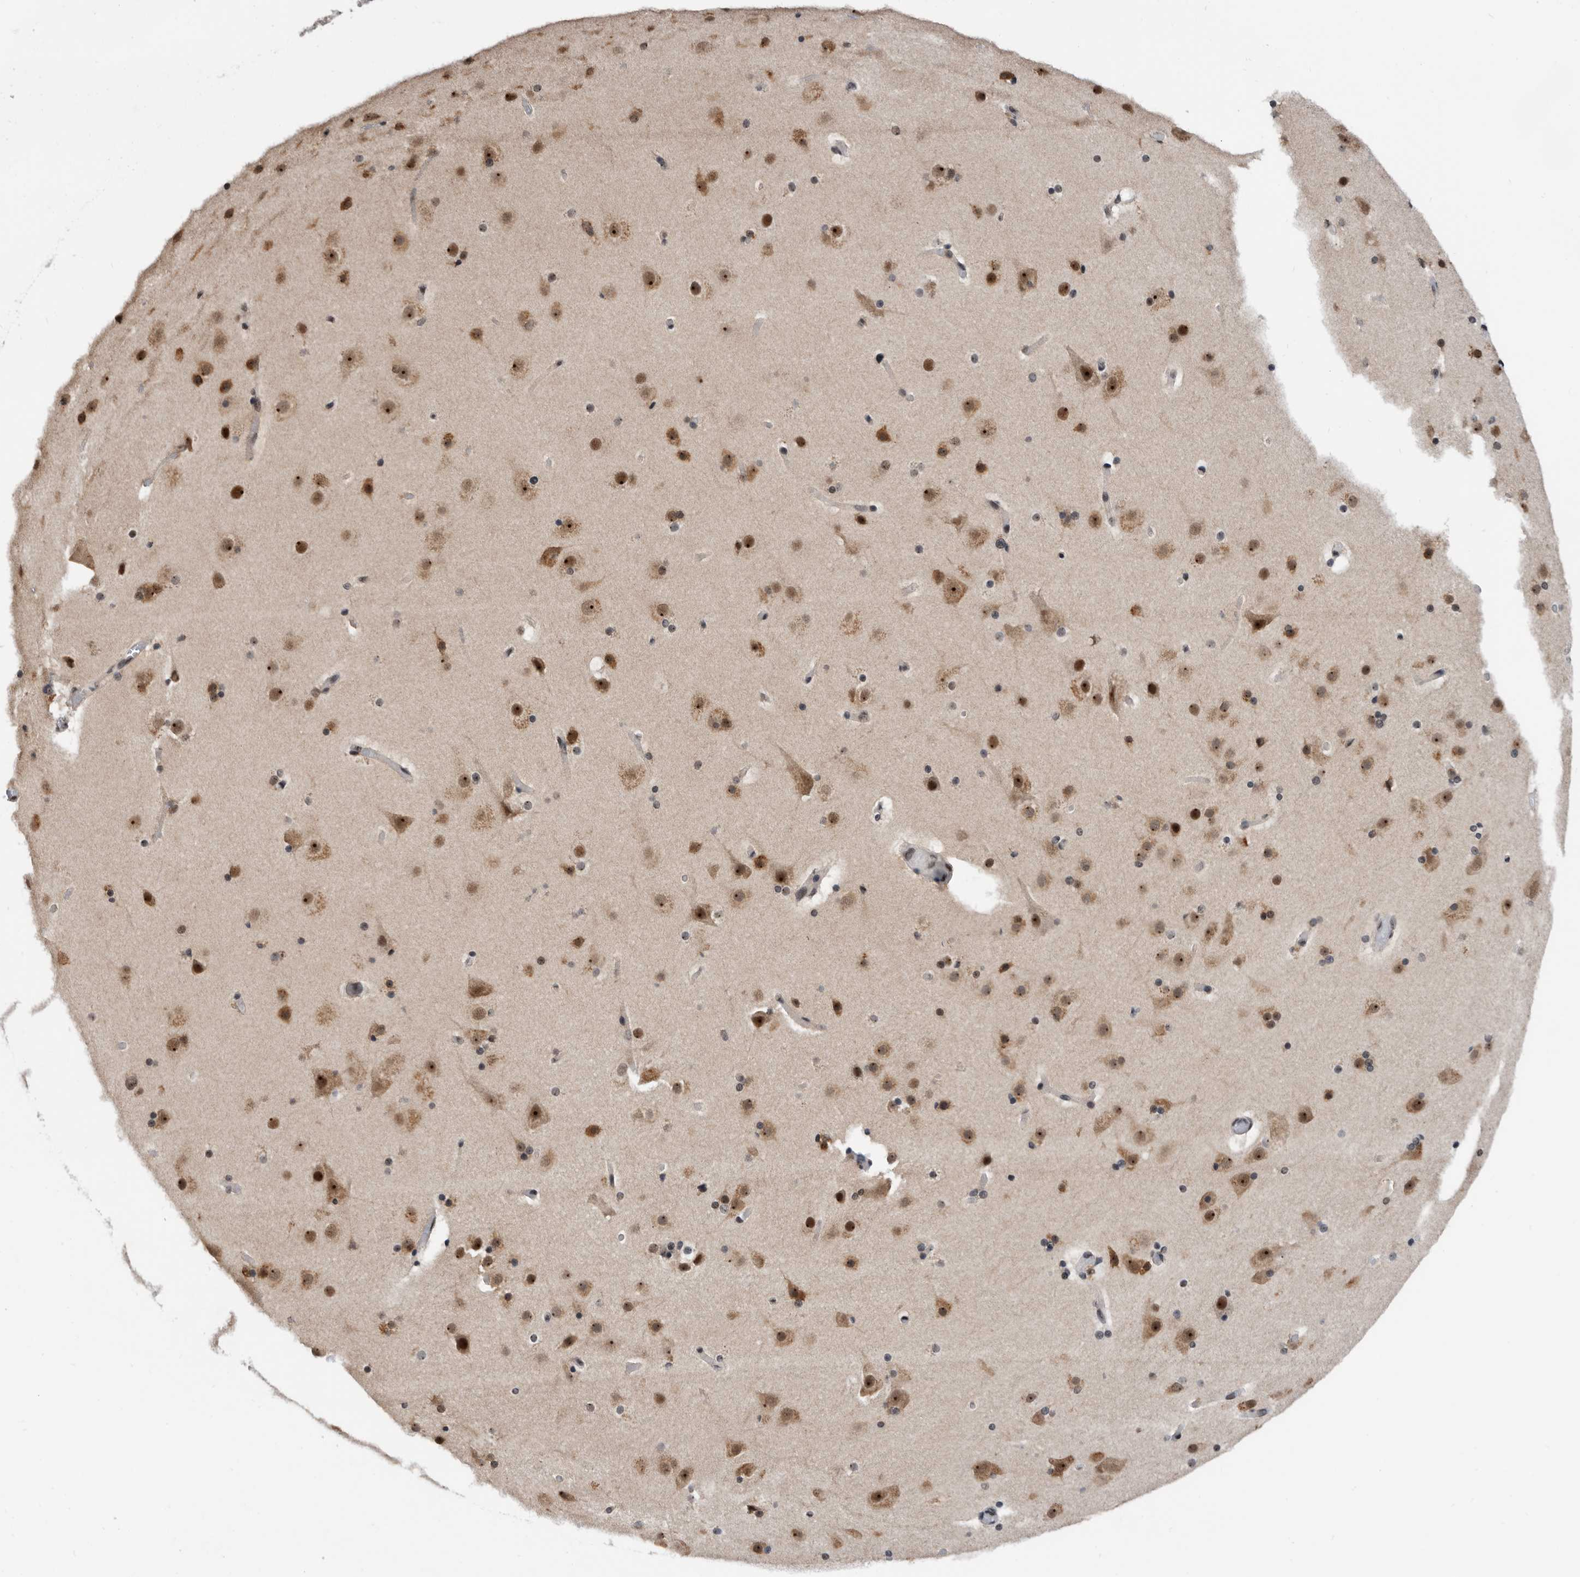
{"staining": {"intensity": "weak", "quantity": ">75%", "location": "nuclear"}, "tissue": "cerebral cortex", "cell_type": "Endothelial cells", "image_type": "normal", "snomed": [{"axis": "morphology", "description": "Normal tissue, NOS"}, {"axis": "topography", "description": "Cerebral cortex"}], "caption": "Unremarkable cerebral cortex was stained to show a protein in brown. There is low levels of weak nuclear positivity in about >75% of endothelial cells. The staining was performed using DAB (3,3'-diaminobenzidine) to visualize the protein expression in brown, while the nuclei were stained in blue with hematoxylin (Magnification: 20x).", "gene": "ZNF260", "patient": {"sex": "male", "age": 57}}